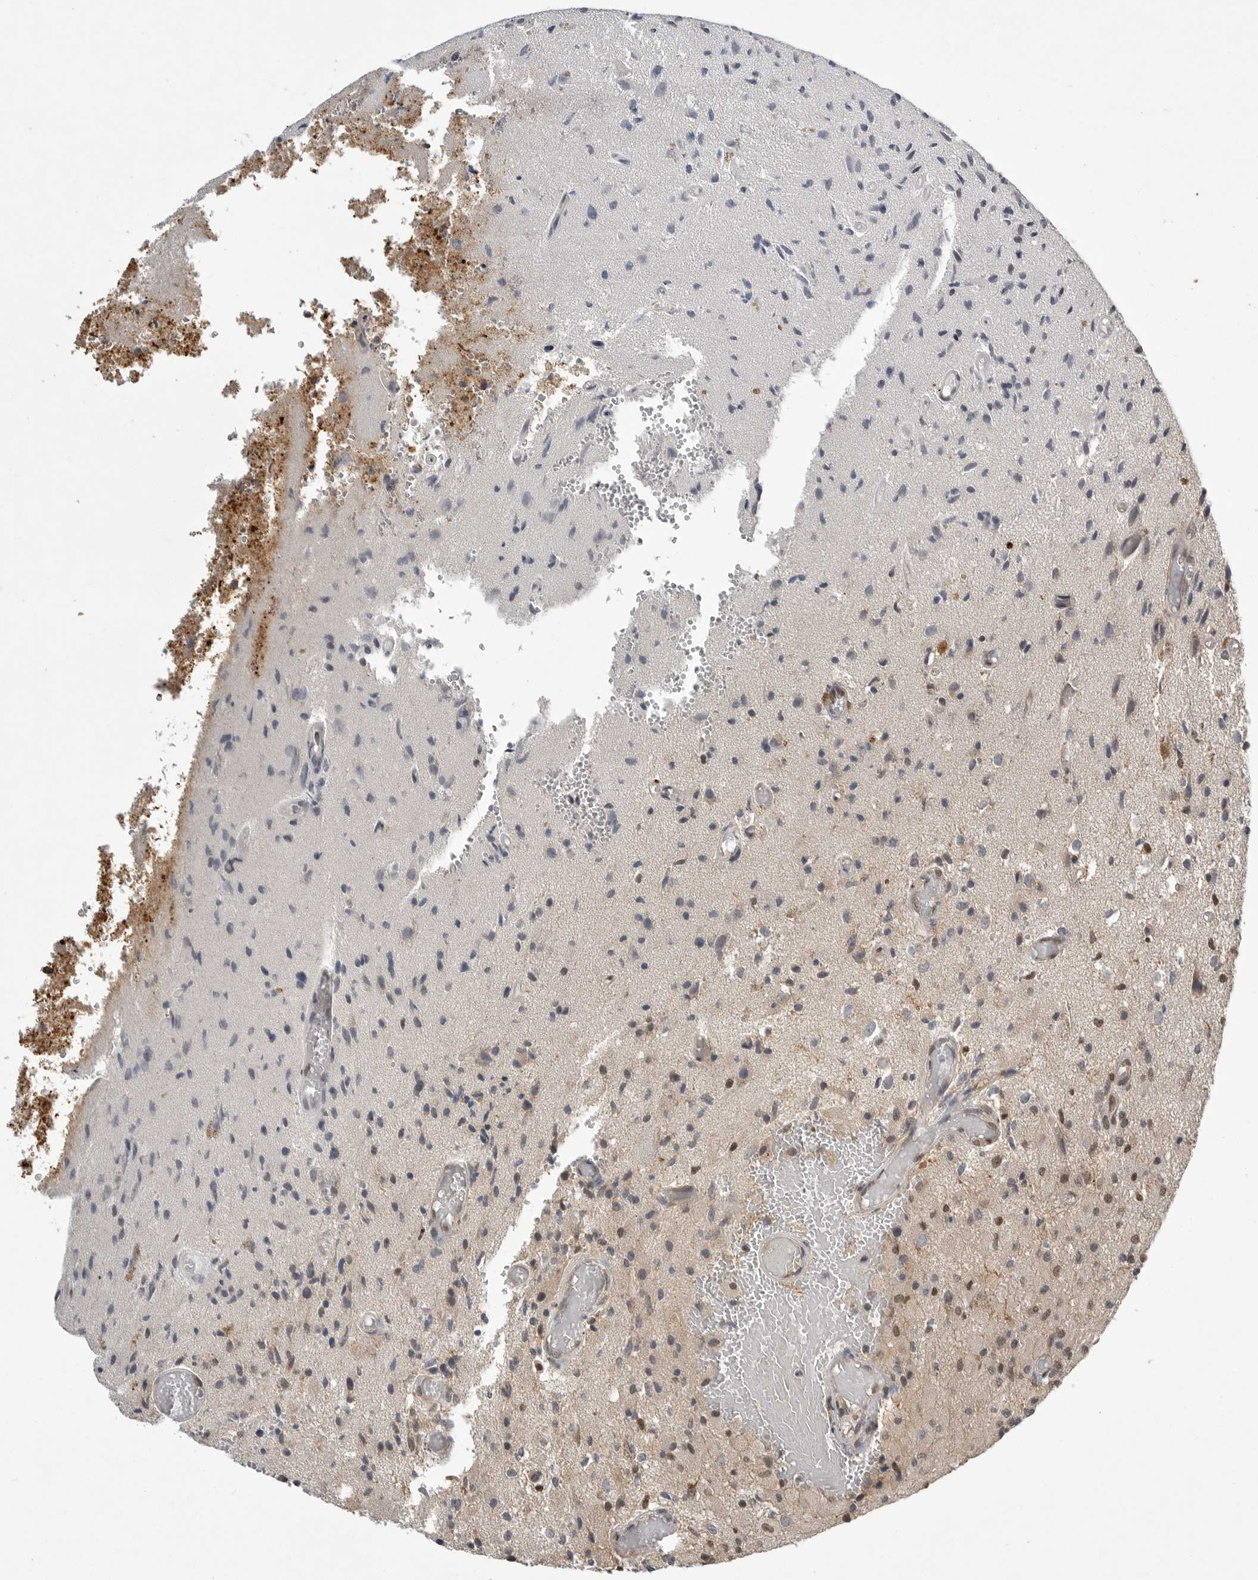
{"staining": {"intensity": "weak", "quantity": "<25%", "location": "cytoplasmic/membranous"}, "tissue": "glioma", "cell_type": "Tumor cells", "image_type": "cancer", "snomed": [{"axis": "morphology", "description": "Normal tissue, NOS"}, {"axis": "morphology", "description": "Glioma, malignant, High grade"}, {"axis": "topography", "description": "Cerebral cortex"}], "caption": "The image reveals no staining of tumor cells in glioma. (Immunohistochemistry (ihc), brightfield microscopy, high magnification).", "gene": "NECTIN1", "patient": {"sex": "male", "age": 77}}